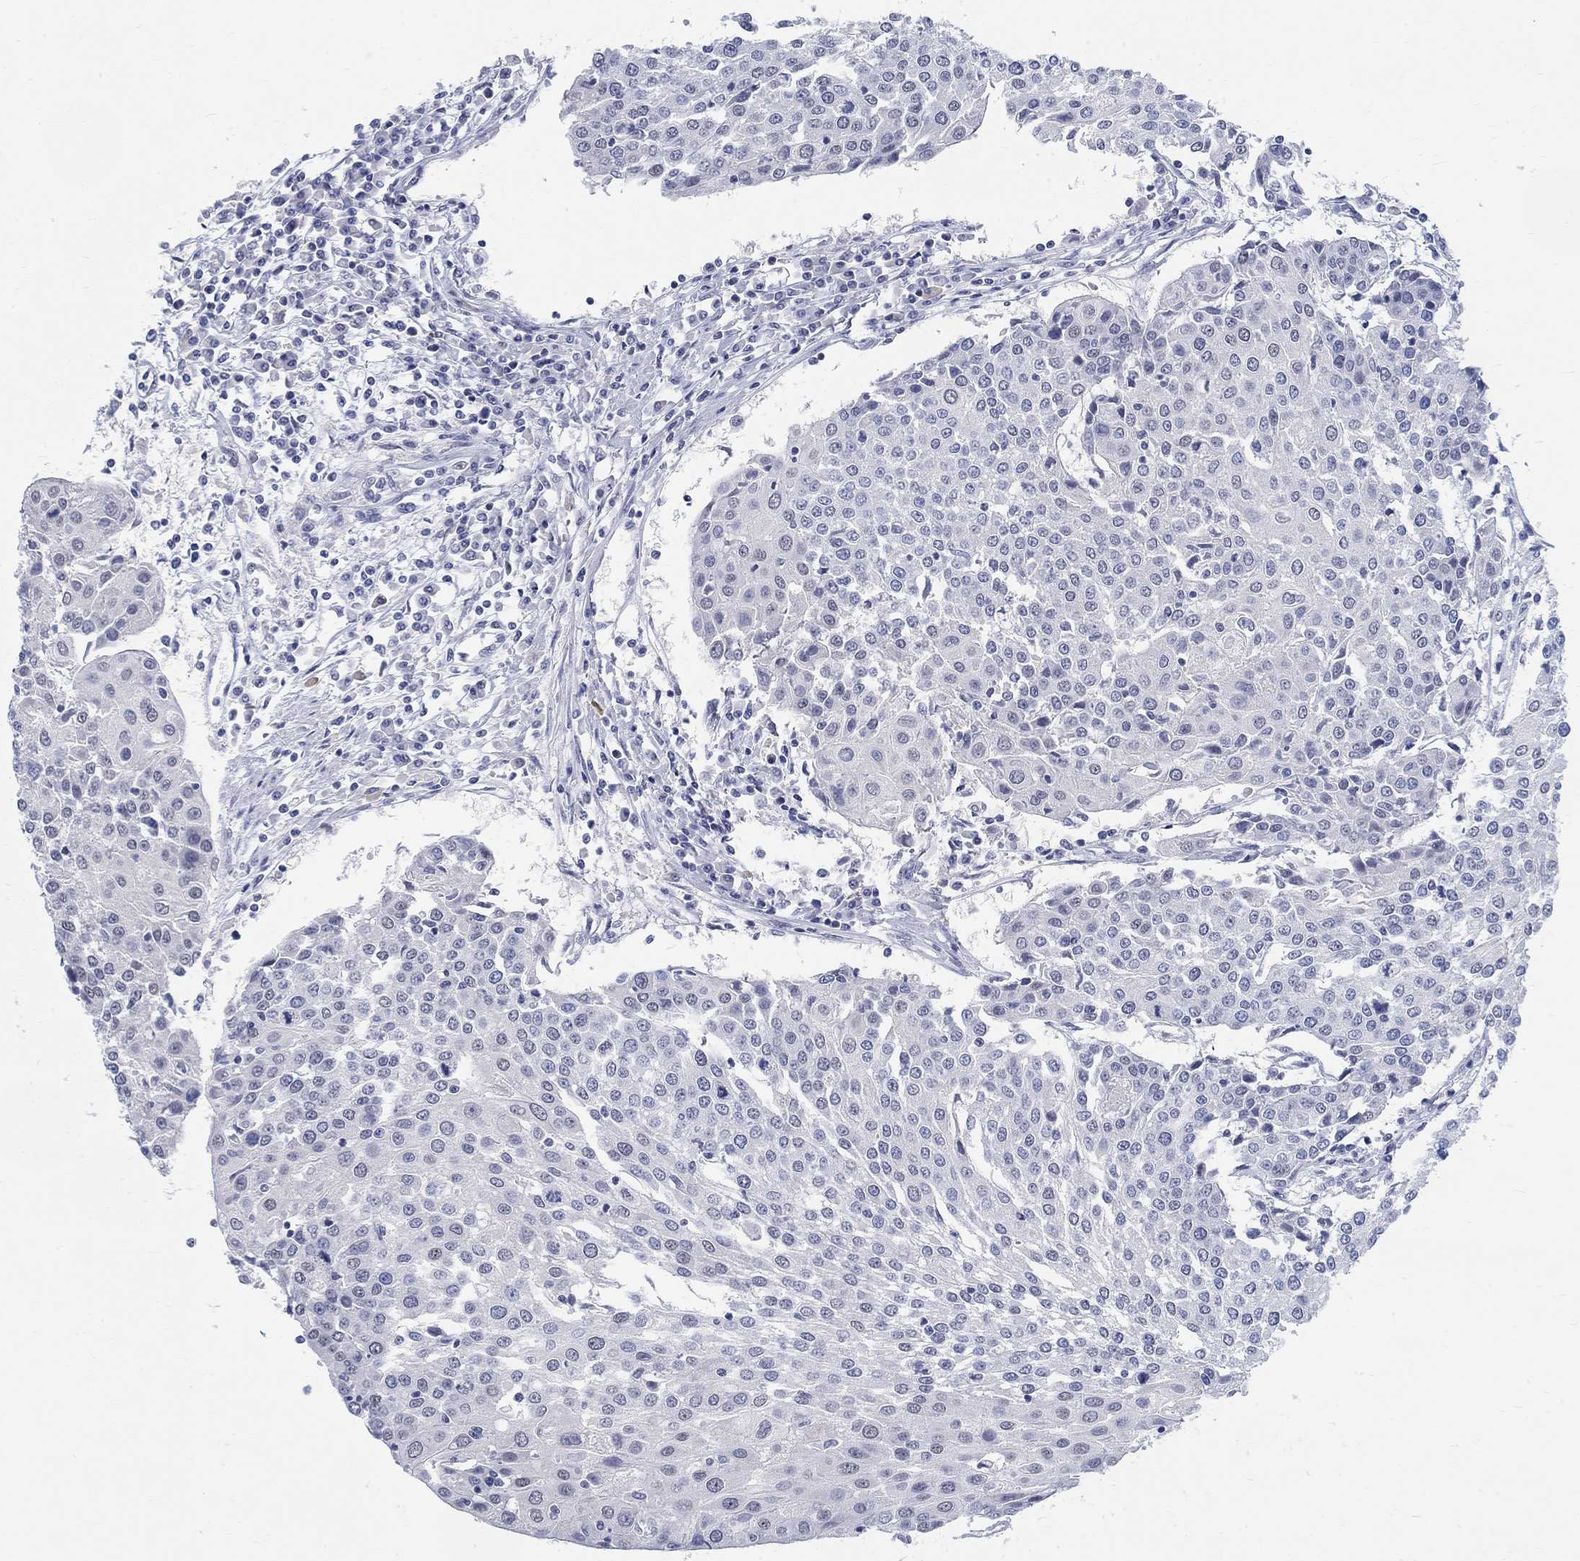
{"staining": {"intensity": "negative", "quantity": "none", "location": "none"}, "tissue": "urothelial cancer", "cell_type": "Tumor cells", "image_type": "cancer", "snomed": [{"axis": "morphology", "description": "Urothelial carcinoma, High grade"}, {"axis": "topography", "description": "Urinary bladder"}], "caption": "DAB immunohistochemical staining of urothelial cancer displays no significant expression in tumor cells.", "gene": "ANKS1B", "patient": {"sex": "female", "age": 85}}